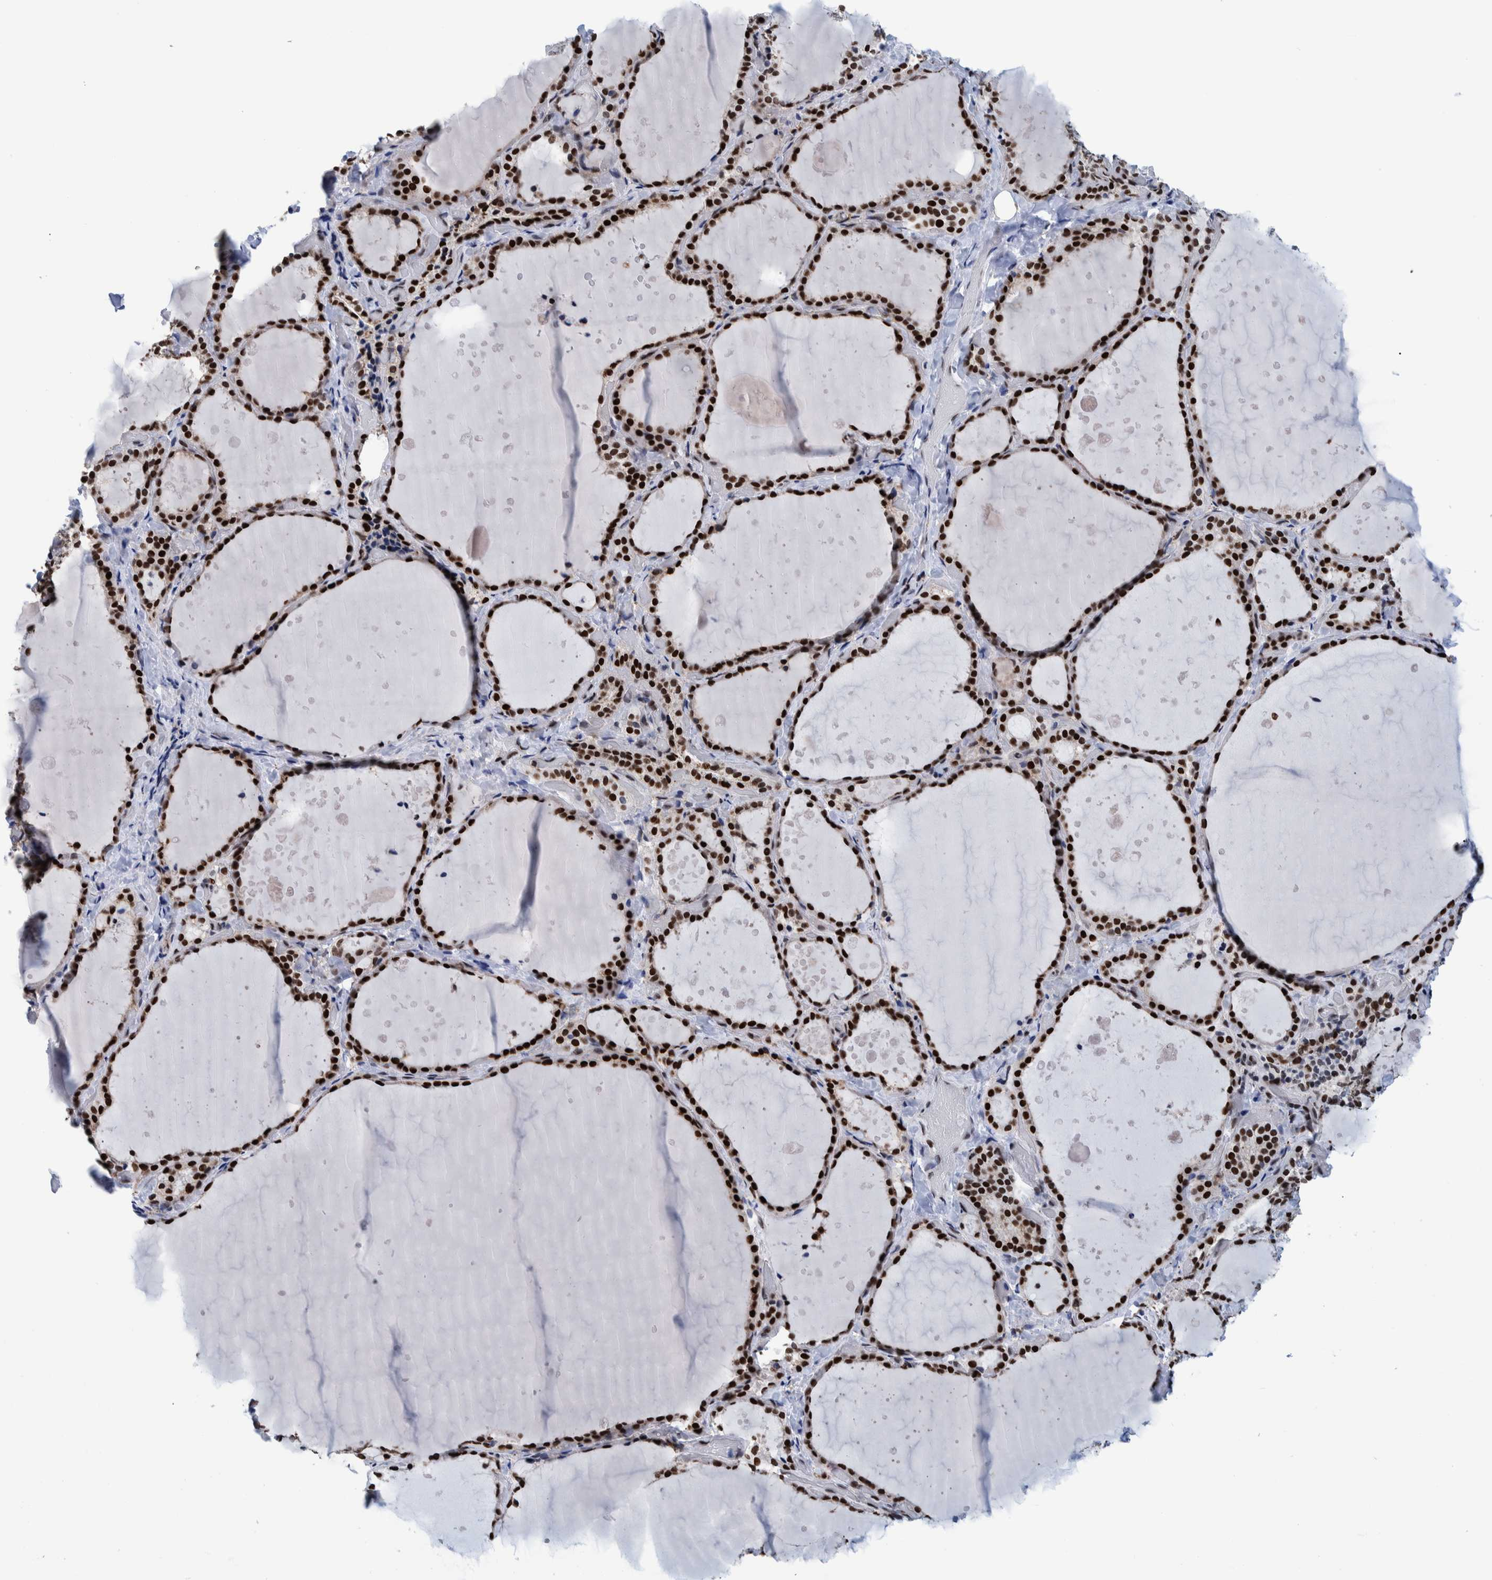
{"staining": {"intensity": "strong", "quantity": ">75%", "location": "nuclear"}, "tissue": "thyroid gland", "cell_type": "Glandular cells", "image_type": "normal", "snomed": [{"axis": "morphology", "description": "Normal tissue, NOS"}, {"axis": "topography", "description": "Thyroid gland"}], "caption": "Strong nuclear positivity is identified in about >75% of glandular cells in unremarkable thyroid gland. (IHC, brightfield microscopy, high magnification).", "gene": "HEATR9", "patient": {"sex": "female", "age": 44}}